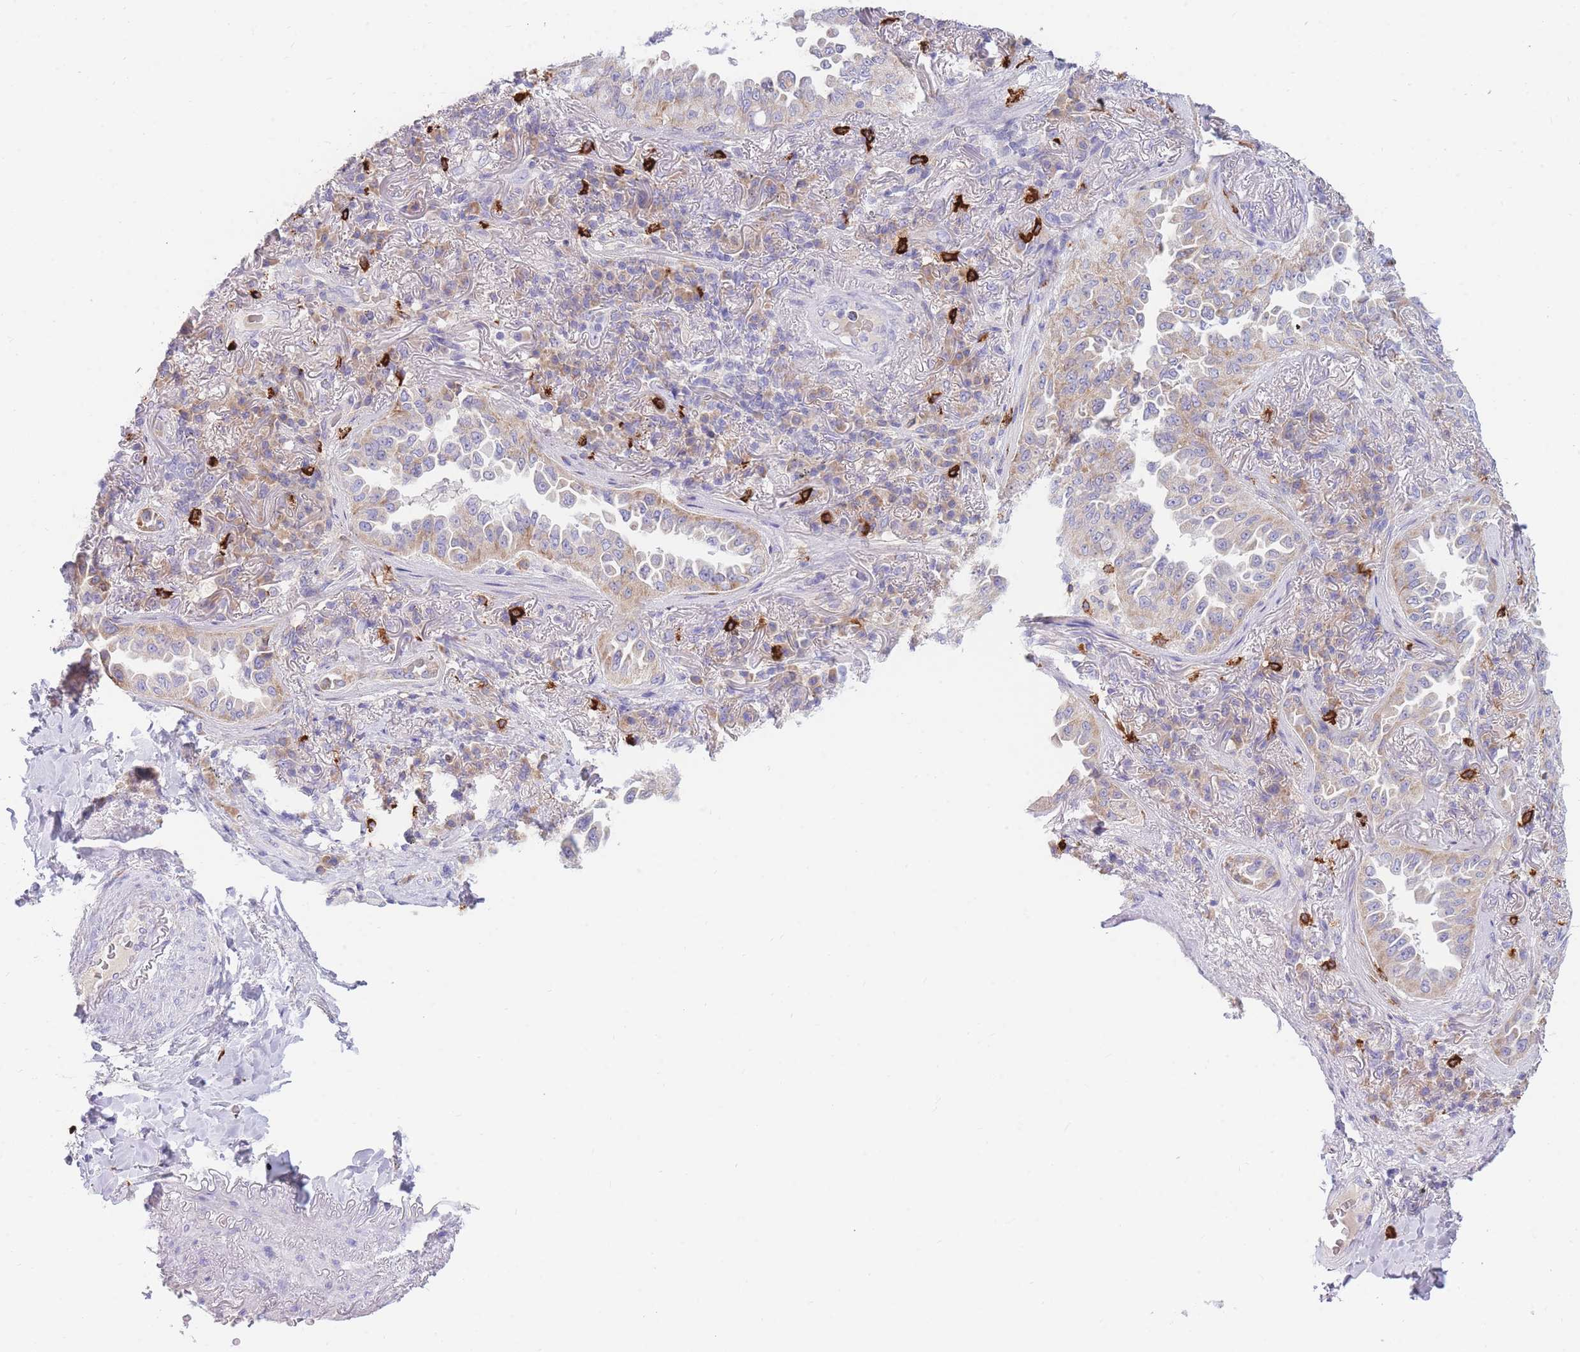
{"staining": {"intensity": "weak", "quantity": ">75%", "location": "cytoplasmic/membranous"}, "tissue": "lung cancer", "cell_type": "Tumor cells", "image_type": "cancer", "snomed": [{"axis": "morphology", "description": "Adenocarcinoma, NOS"}, {"axis": "topography", "description": "Lung"}], "caption": "Immunohistochemistry (DAB) staining of lung cancer displays weak cytoplasmic/membranous protein staining in about >75% of tumor cells. The protein of interest is shown in brown color, while the nuclei are stained blue.", "gene": "TPSD1", "patient": {"sex": "female", "age": 69}}